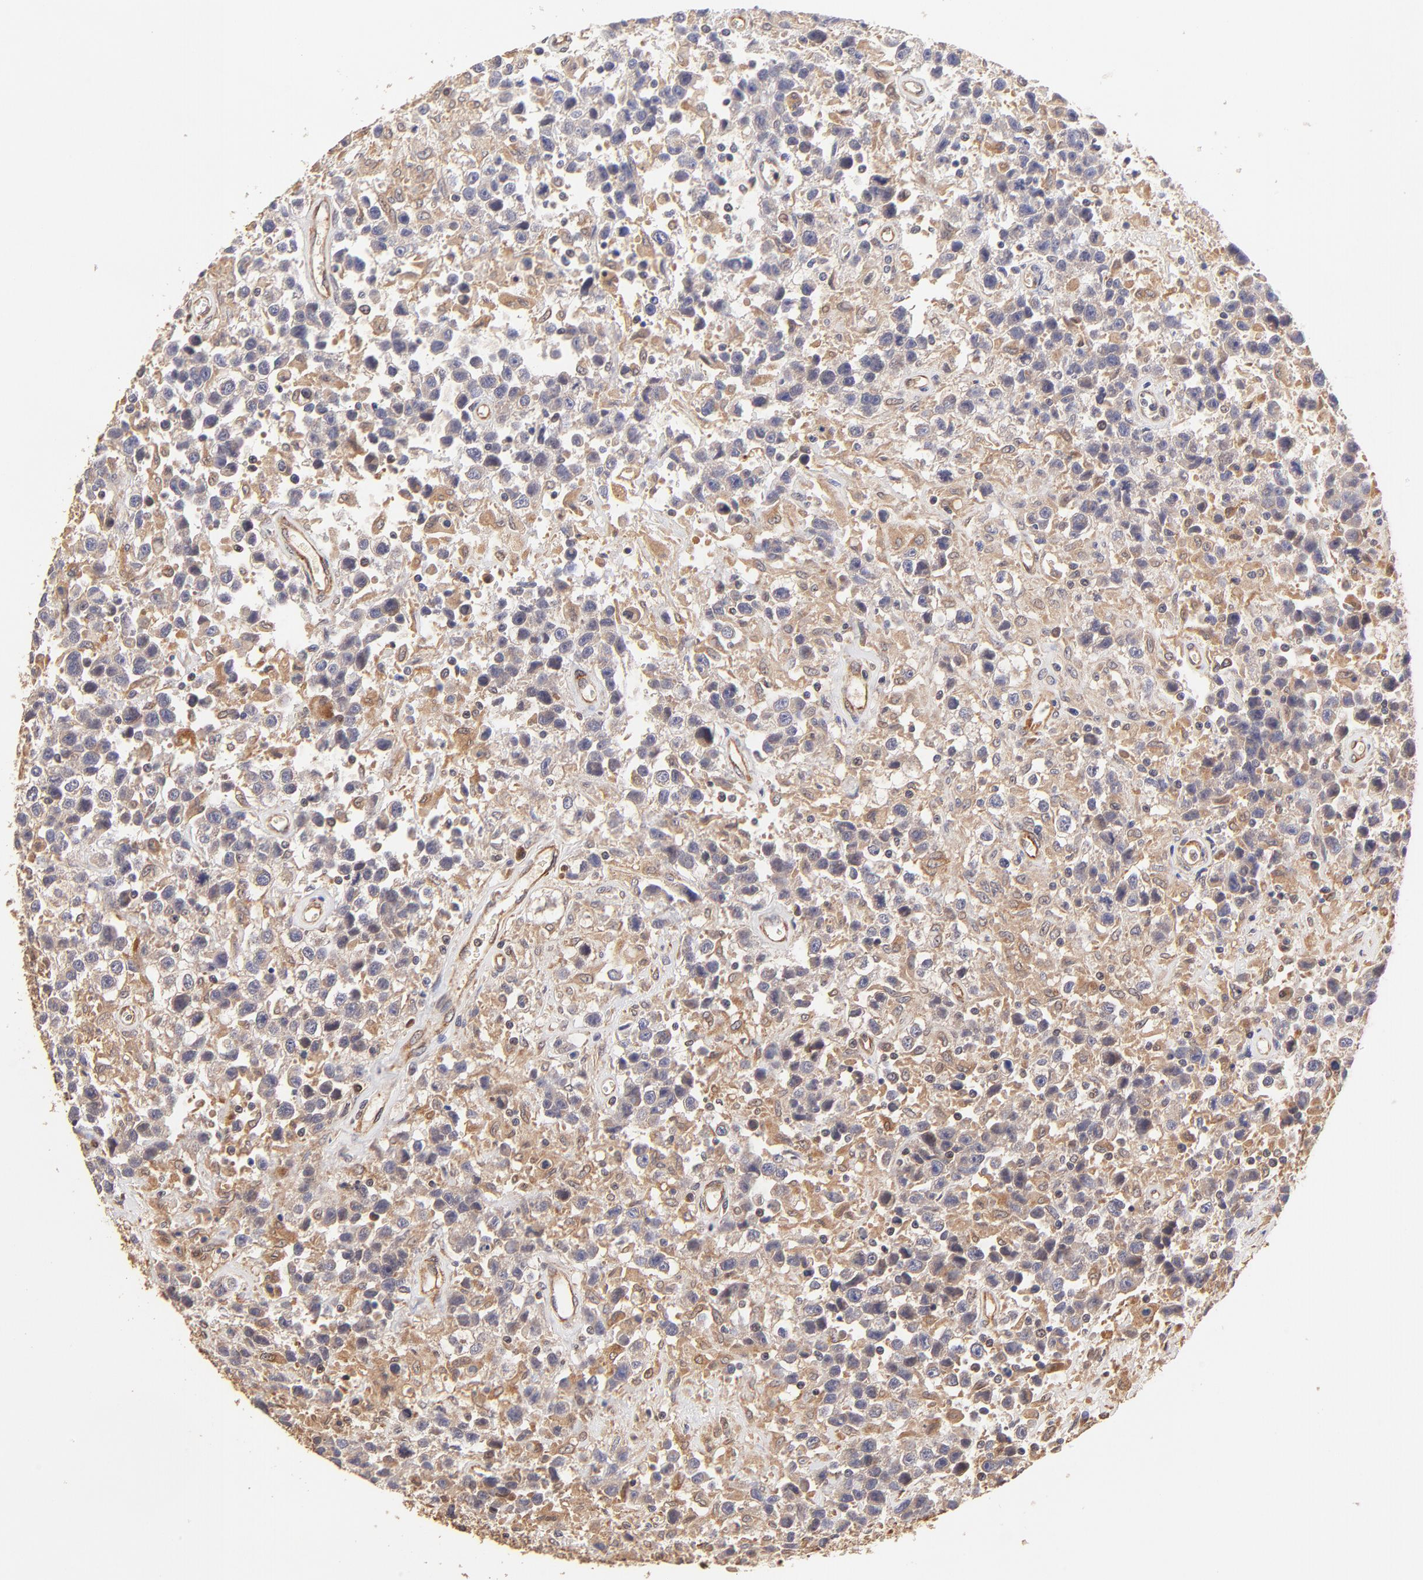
{"staining": {"intensity": "weak", "quantity": ">75%", "location": "cytoplasmic/membranous"}, "tissue": "testis cancer", "cell_type": "Tumor cells", "image_type": "cancer", "snomed": [{"axis": "morphology", "description": "Seminoma, NOS"}, {"axis": "topography", "description": "Testis"}], "caption": "Protein expression analysis of human seminoma (testis) reveals weak cytoplasmic/membranous staining in about >75% of tumor cells. The staining was performed using DAB to visualize the protein expression in brown, while the nuclei were stained in blue with hematoxylin (Magnification: 20x).", "gene": "TNFAIP3", "patient": {"sex": "male", "age": 43}}